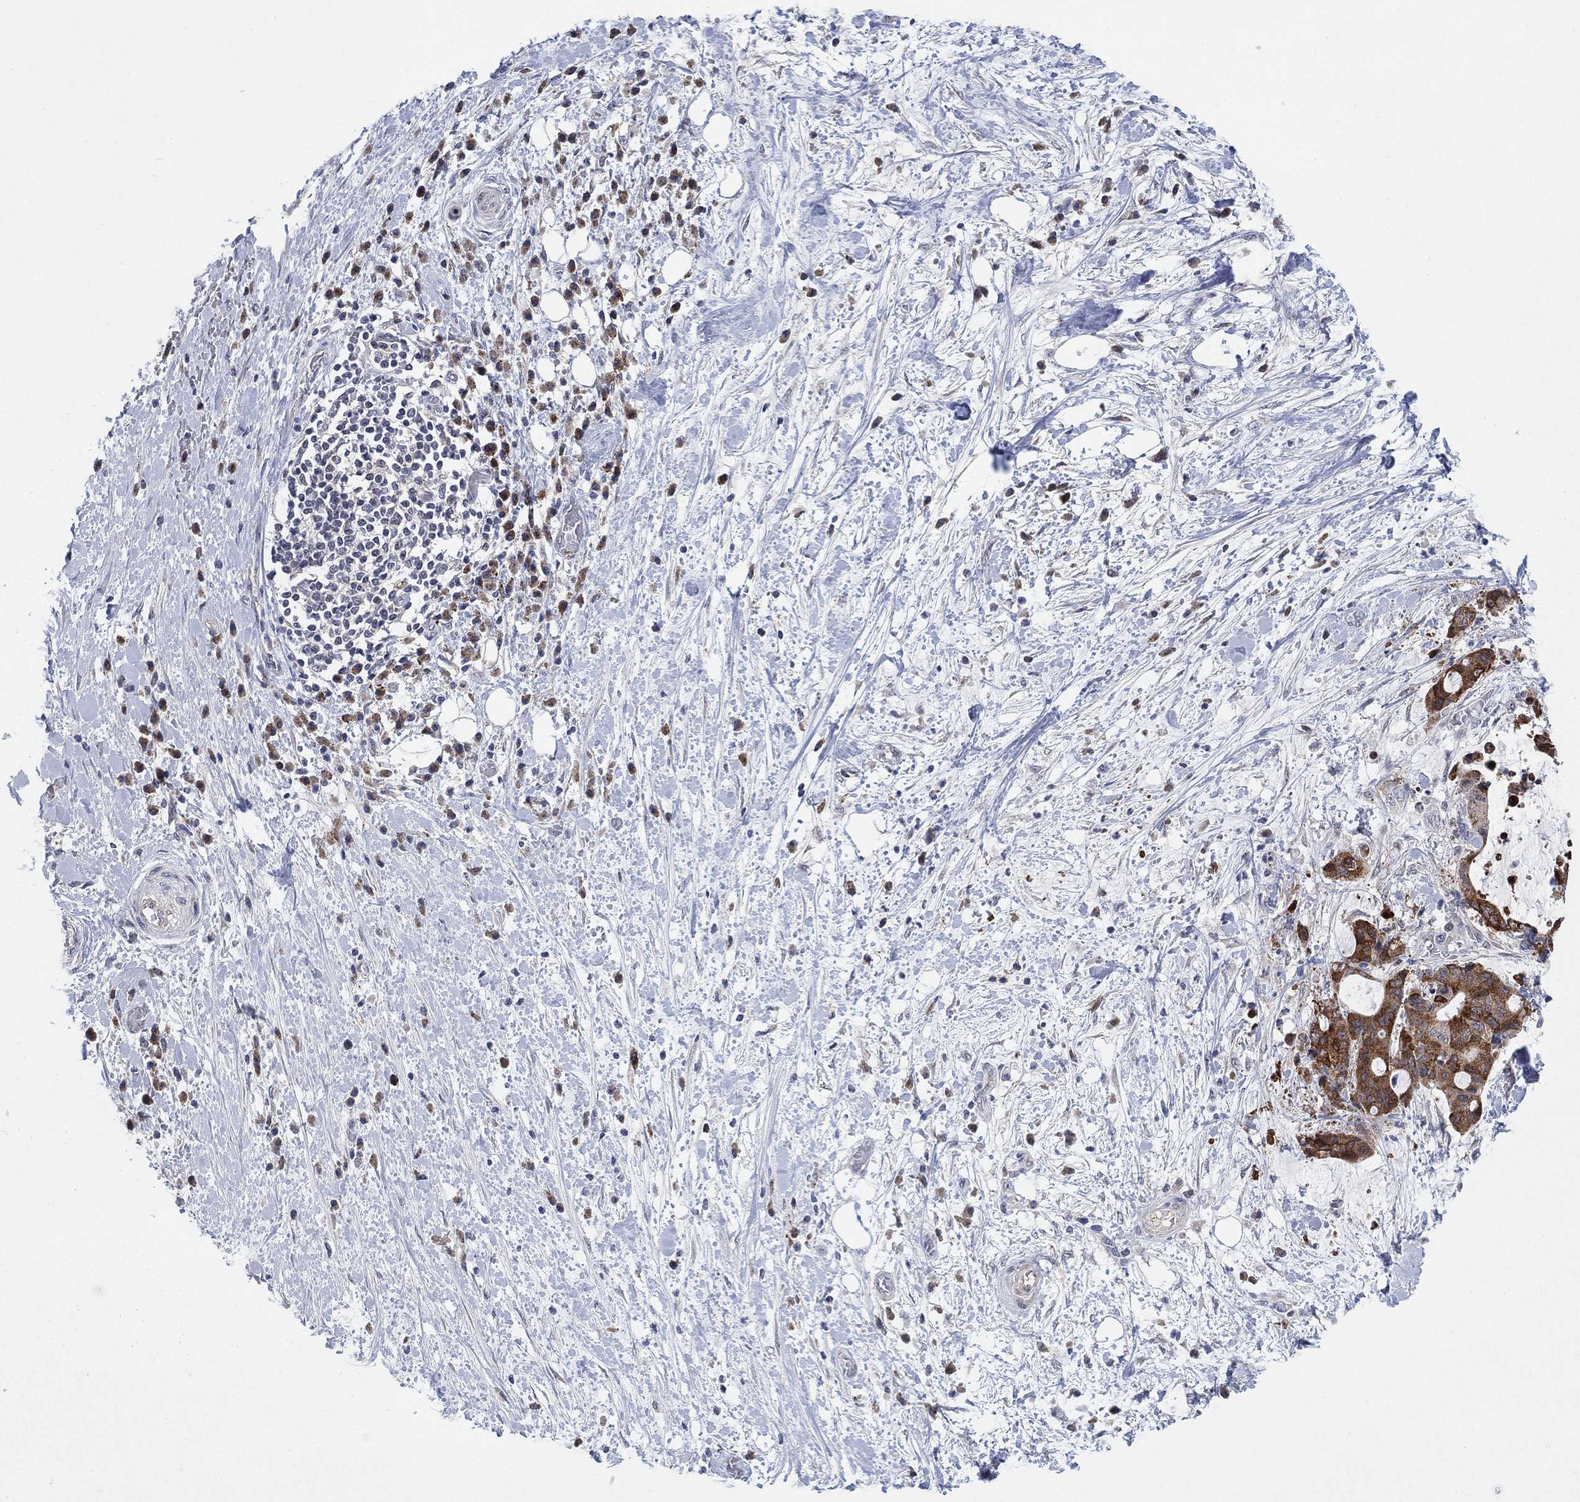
{"staining": {"intensity": "strong", "quantity": ">75%", "location": "cytoplasmic/membranous"}, "tissue": "liver cancer", "cell_type": "Tumor cells", "image_type": "cancer", "snomed": [{"axis": "morphology", "description": "Cholangiocarcinoma"}, {"axis": "topography", "description": "Liver"}], "caption": "Liver cancer (cholangiocarcinoma) stained with a brown dye reveals strong cytoplasmic/membranous positive expression in about >75% of tumor cells.", "gene": "SDC1", "patient": {"sex": "female", "age": 73}}